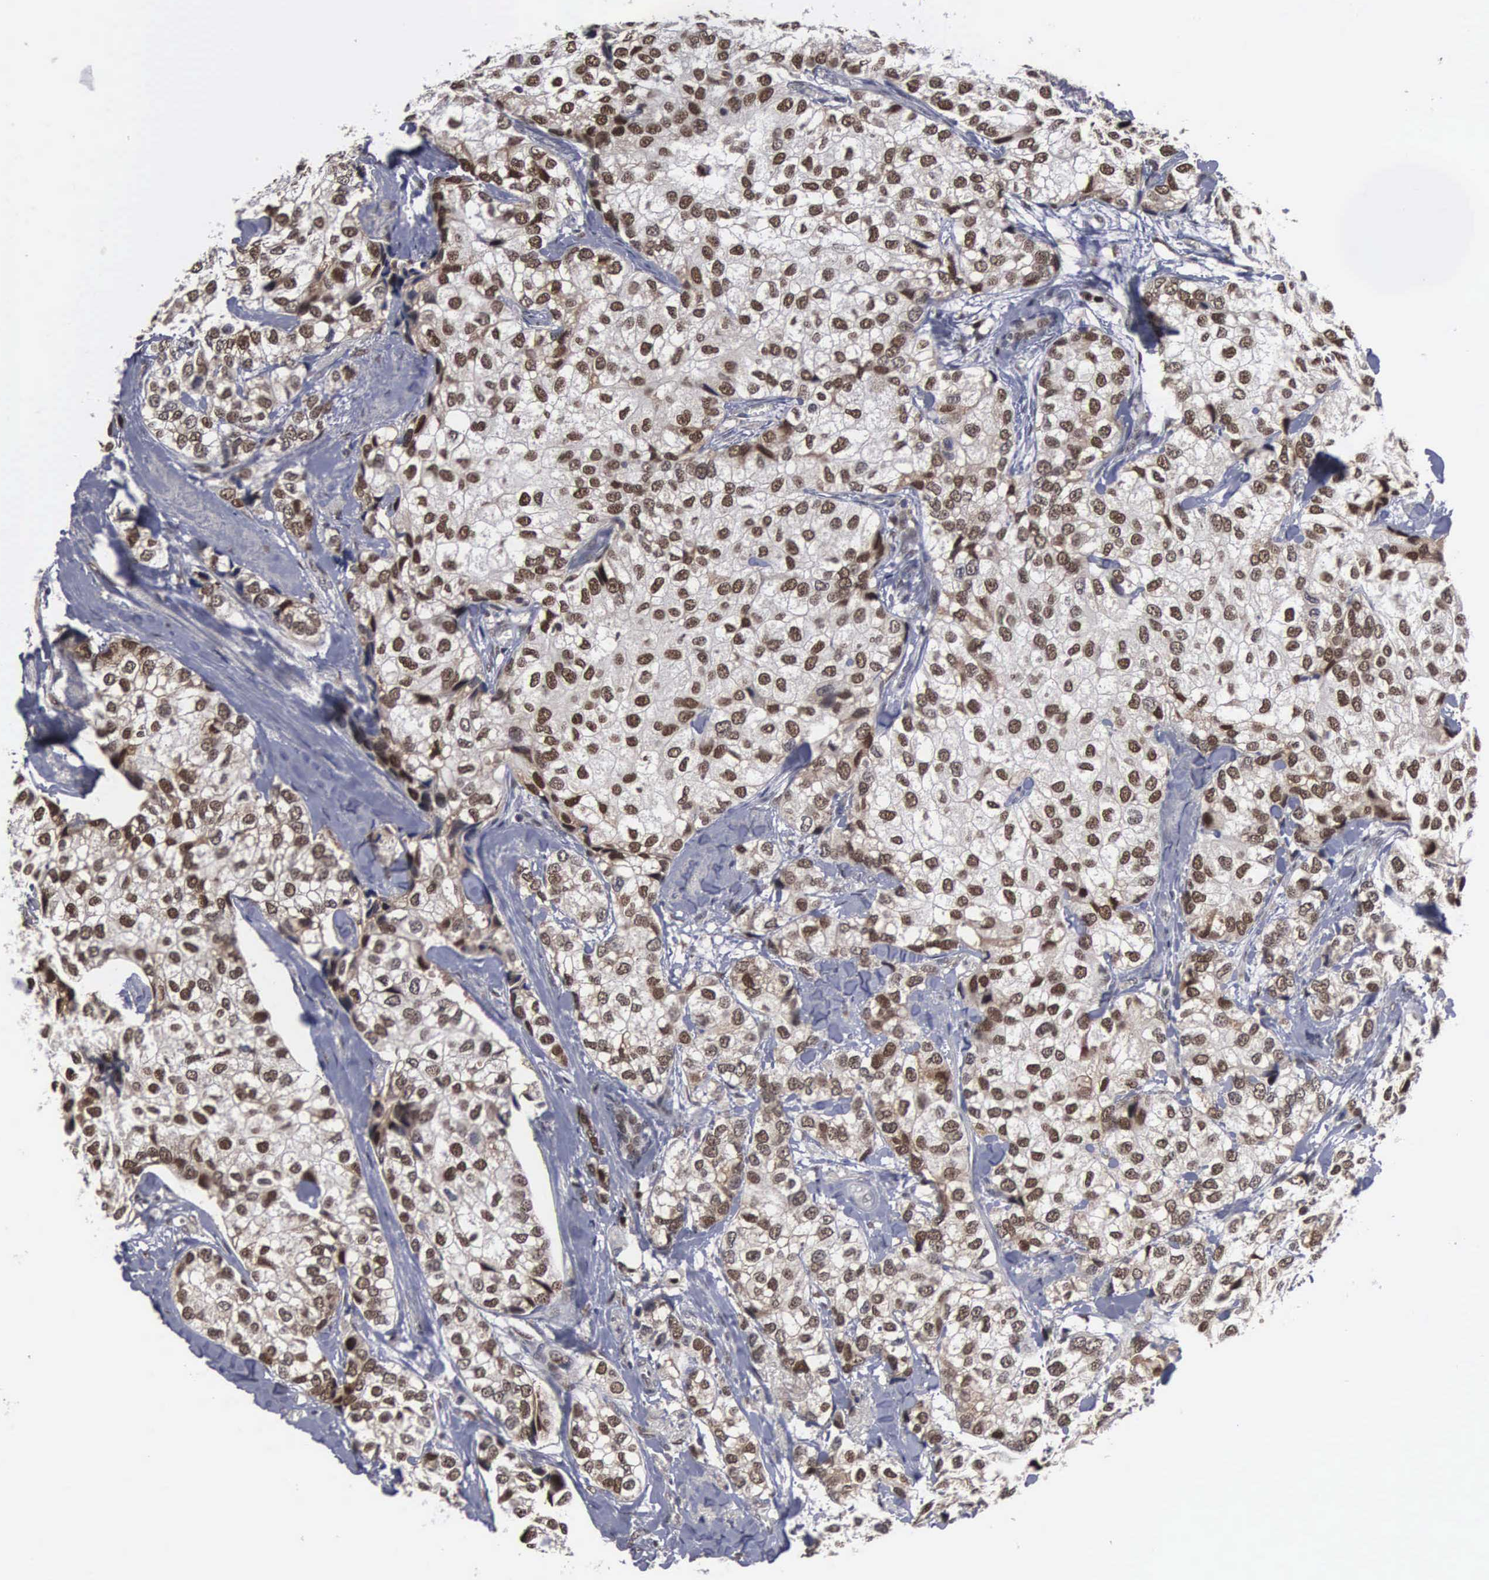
{"staining": {"intensity": "moderate", "quantity": ">75%", "location": "nuclear"}, "tissue": "breast cancer", "cell_type": "Tumor cells", "image_type": "cancer", "snomed": [{"axis": "morphology", "description": "Duct carcinoma"}, {"axis": "topography", "description": "Breast"}], "caption": "Tumor cells exhibit moderate nuclear positivity in approximately >75% of cells in breast cancer (invasive ductal carcinoma). The protein of interest is shown in brown color, while the nuclei are stained blue.", "gene": "TRMT5", "patient": {"sex": "female", "age": 68}}